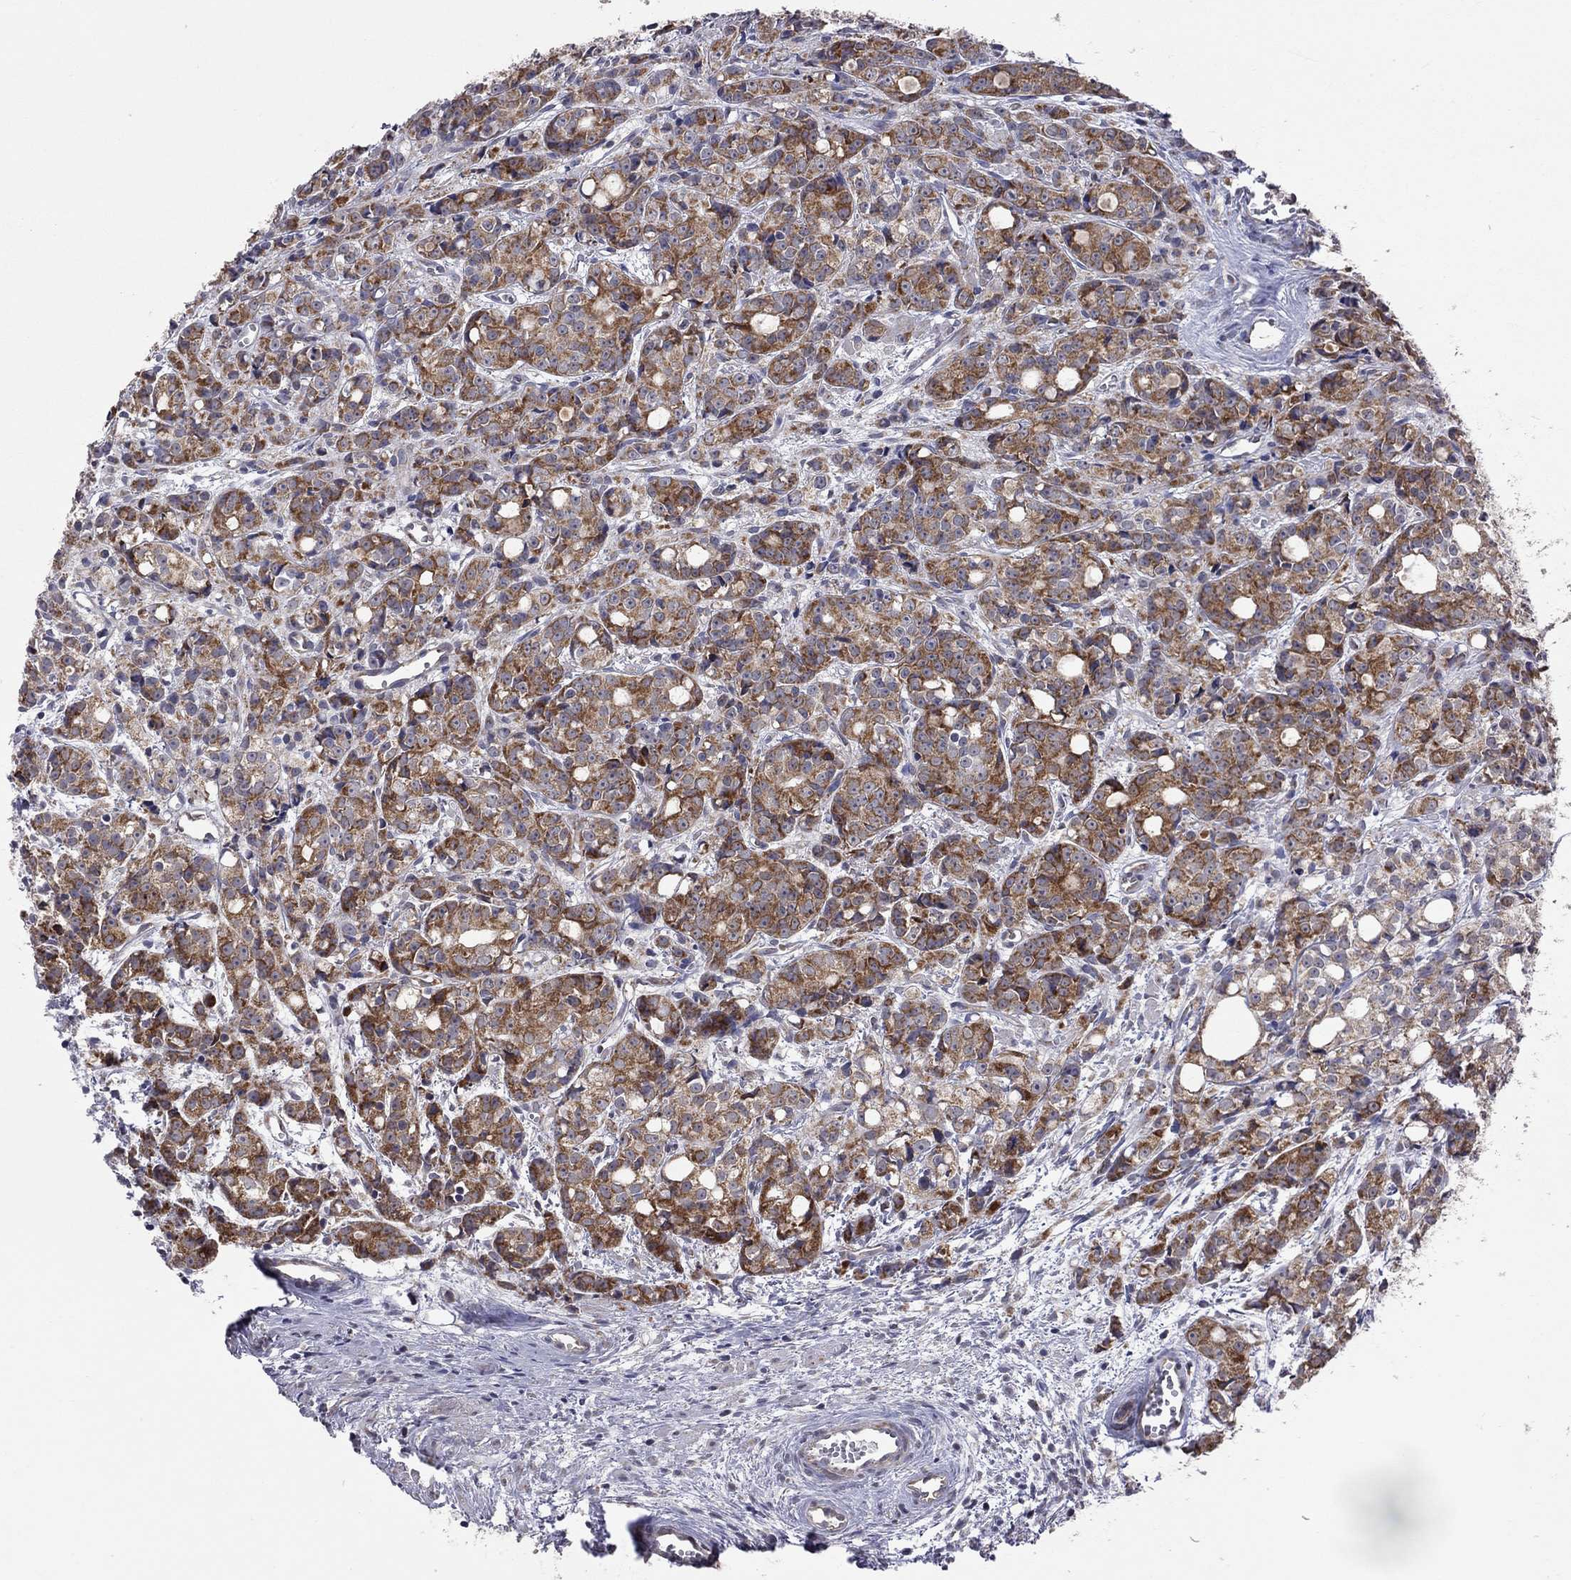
{"staining": {"intensity": "strong", "quantity": ">75%", "location": "cytoplasmic/membranous"}, "tissue": "prostate cancer", "cell_type": "Tumor cells", "image_type": "cancer", "snomed": [{"axis": "morphology", "description": "Adenocarcinoma, Medium grade"}, {"axis": "topography", "description": "Prostate"}], "caption": "Protein staining of prostate cancer (adenocarcinoma (medium-grade)) tissue displays strong cytoplasmic/membranous positivity in about >75% of tumor cells.", "gene": "NDUFB1", "patient": {"sex": "male", "age": 74}}